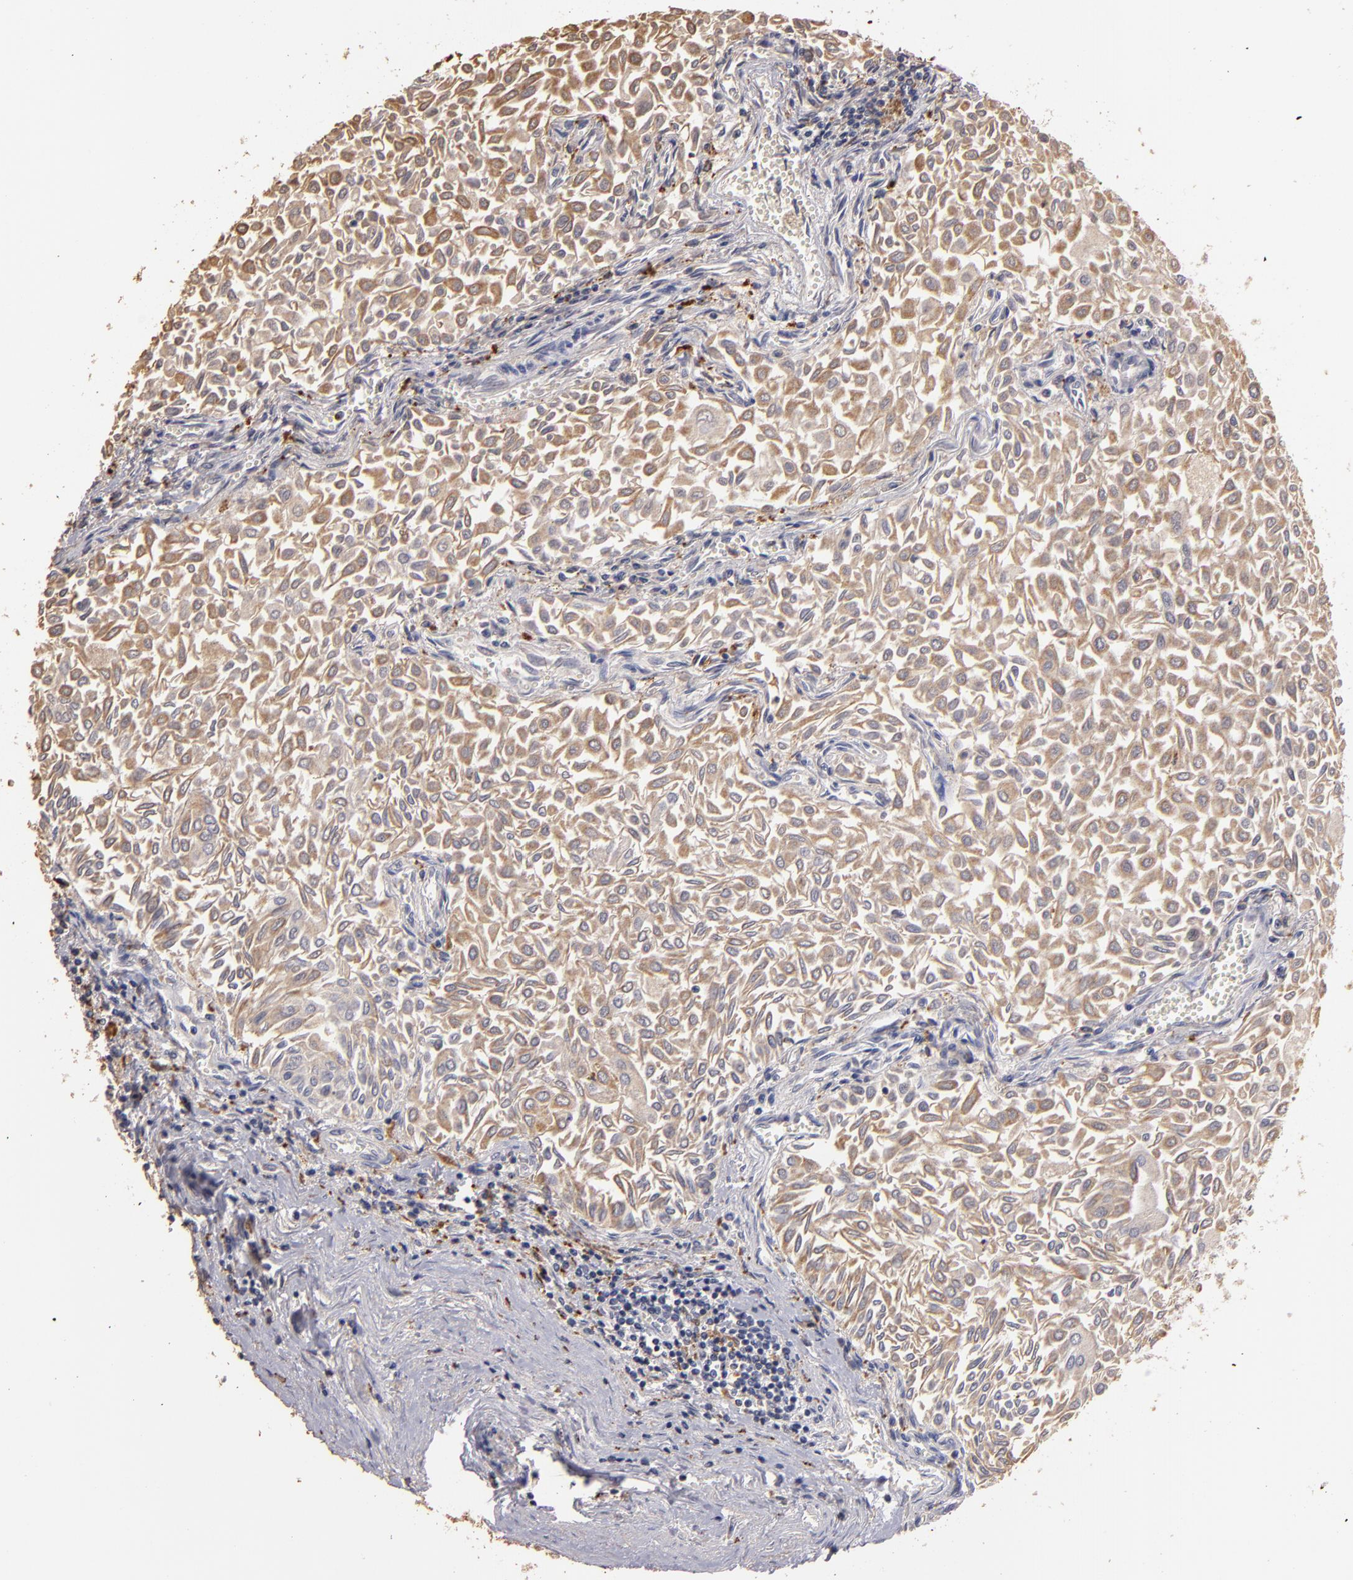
{"staining": {"intensity": "moderate", "quantity": ">75%", "location": "cytoplasmic/membranous"}, "tissue": "urothelial cancer", "cell_type": "Tumor cells", "image_type": "cancer", "snomed": [{"axis": "morphology", "description": "Urothelial carcinoma, Low grade"}, {"axis": "topography", "description": "Urinary bladder"}], "caption": "Immunohistochemical staining of human urothelial cancer exhibits medium levels of moderate cytoplasmic/membranous protein staining in about >75% of tumor cells.", "gene": "TRAF1", "patient": {"sex": "male", "age": 64}}